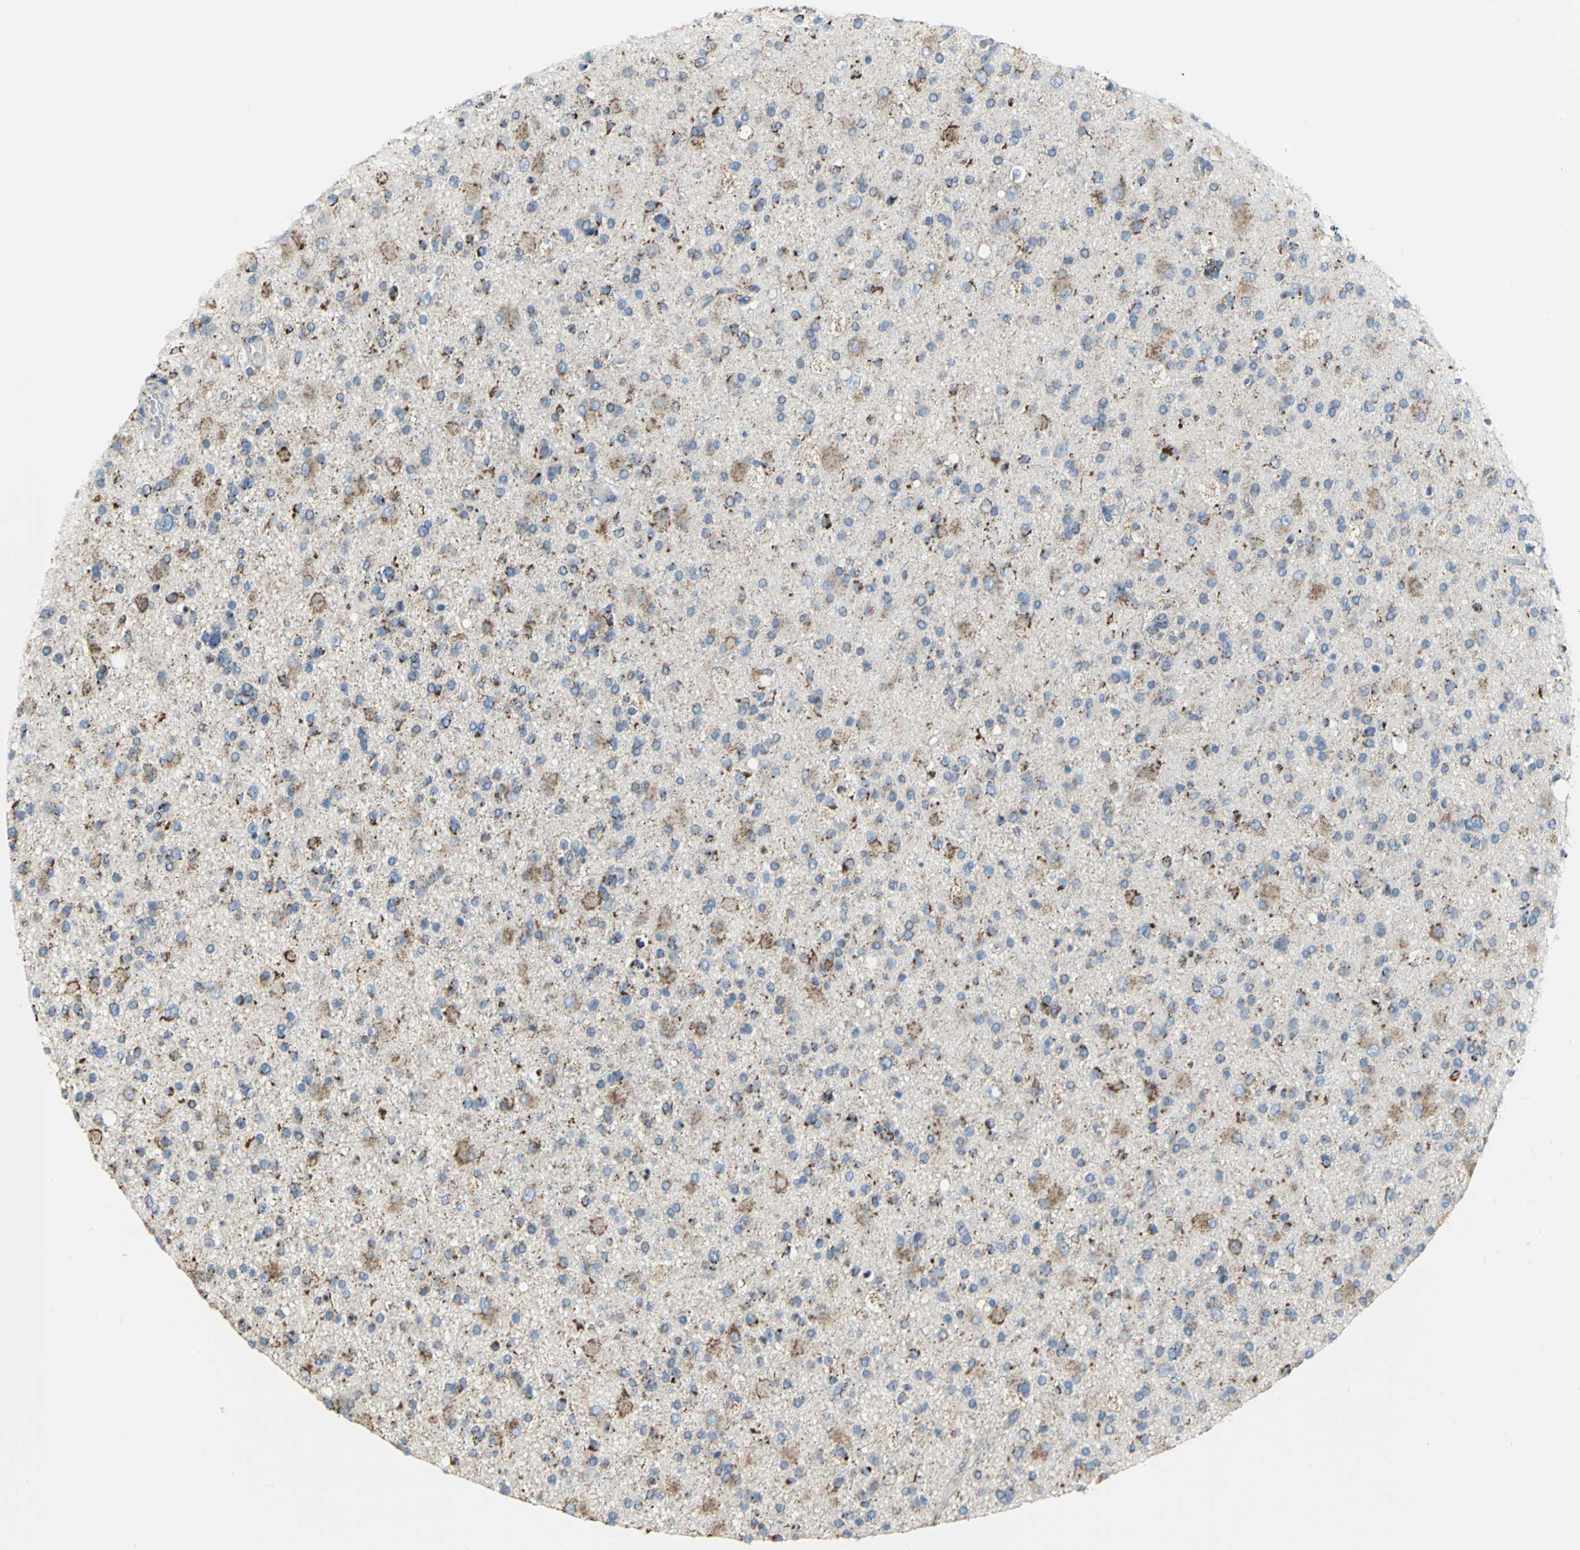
{"staining": {"intensity": "moderate", "quantity": "25%-75%", "location": "cytoplasmic/membranous"}, "tissue": "glioma", "cell_type": "Tumor cells", "image_type": "cancer", "snomed": [{"axis": "morphology", "description": "Glioma, malignant, High grade"}, {"axis": "topography", "description": "Brain"}], "caption": "DAB immunohistochemical staining of human glioma exhibits moderate cytoplasmic/membranous protein staining in approximately 25%-75% of tumor cells. (IHC, brightfield microscopy, high magnification).", "gene": "NTRK1", "patient": {"sex": "male", "age": 33}}